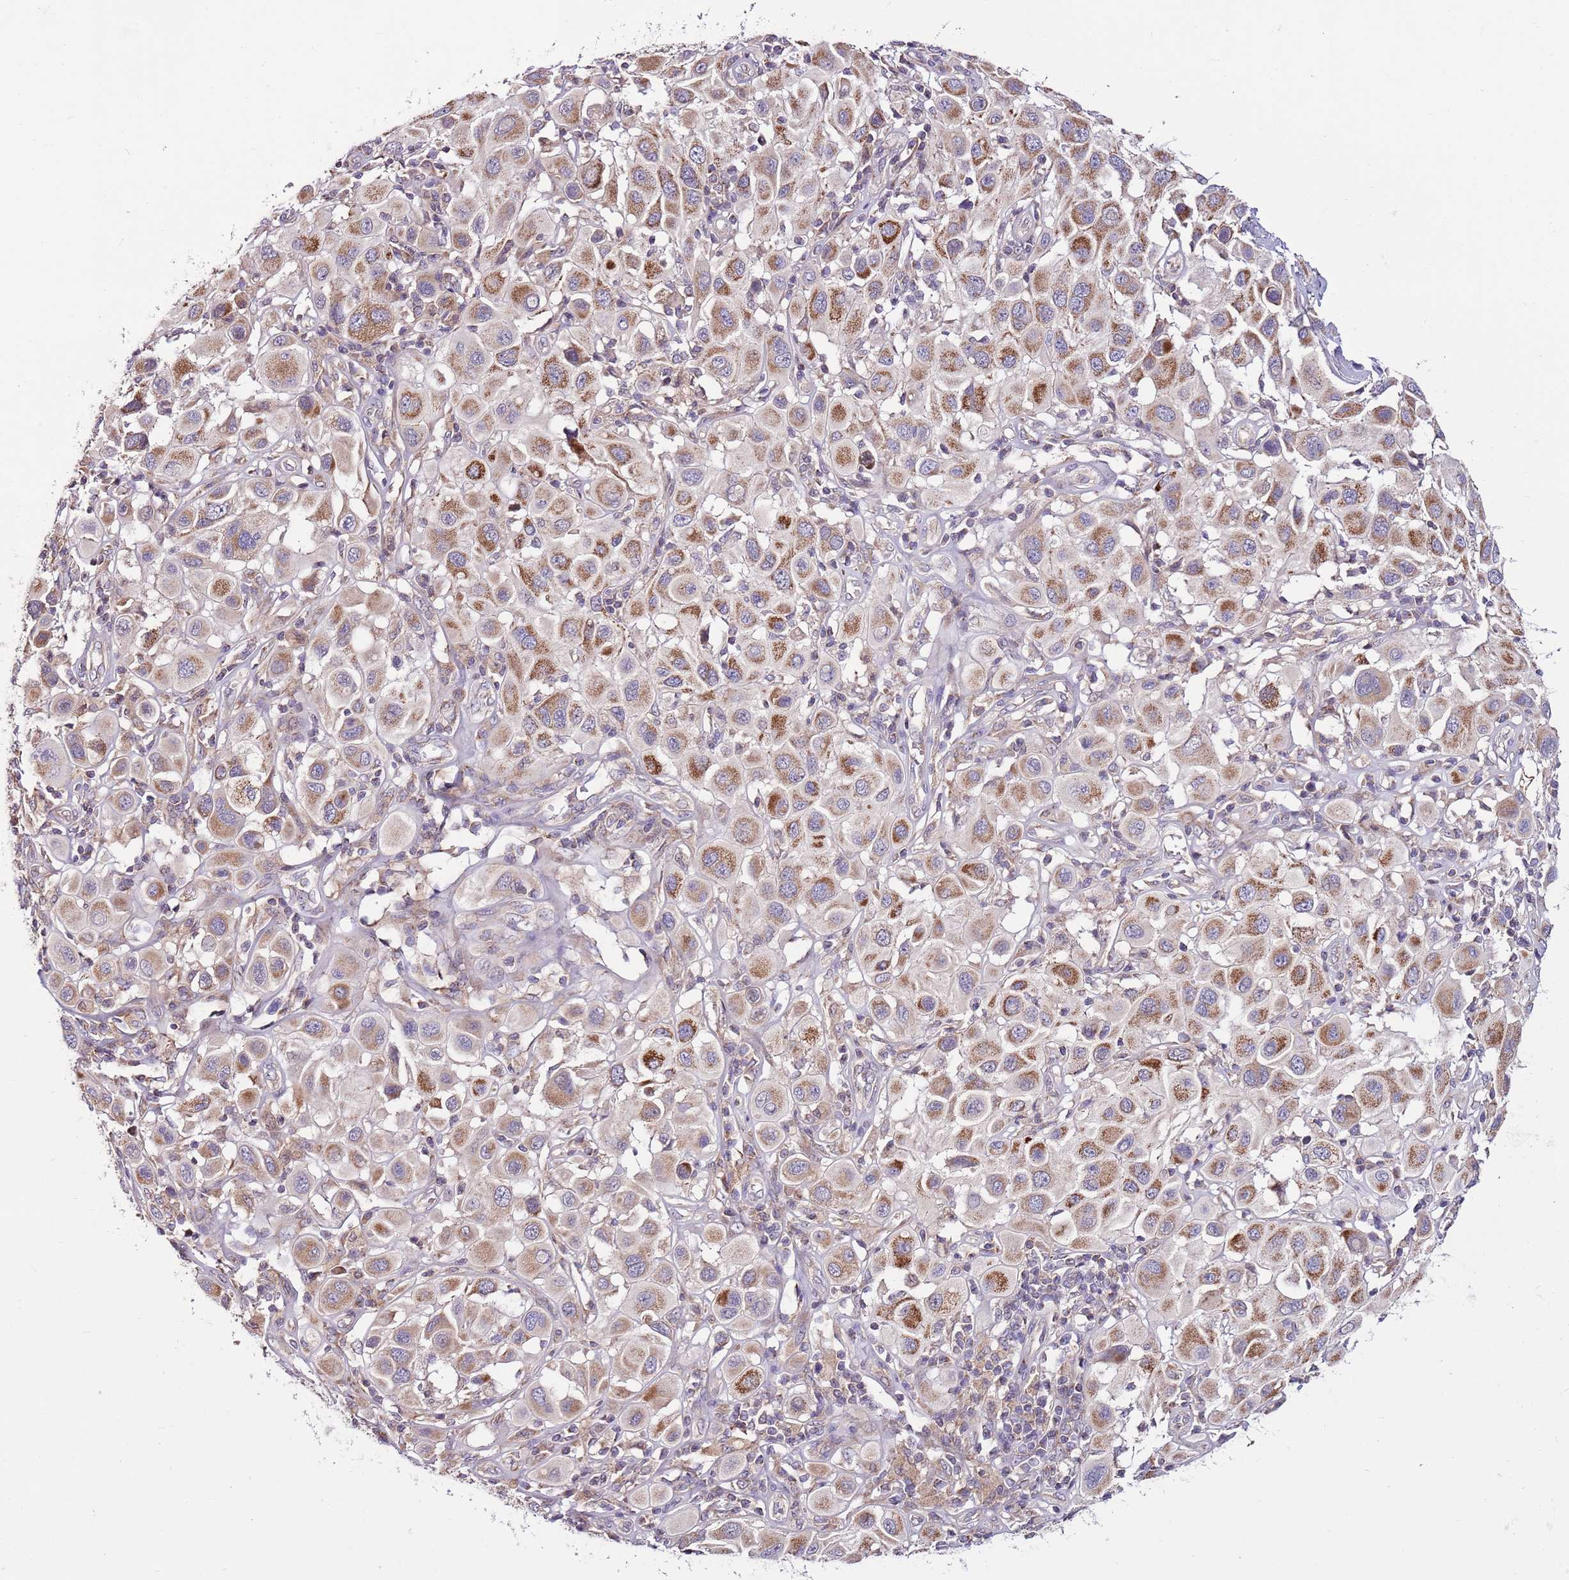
{"staining": {"intensity": "moderate", "quantity": ">75%", "location": "cytoplasmic/membranous"}, "tissue": "melanoma", "cell_type": "Tumor cells", "image_type": "cancer", "snomed": [{"axis": "morphology", "description": "Malignant melanoma, Metastatic site"}, {"axis": "topography", "description": "Skin"}], "caption": "Moderate cytoplasmic/membranous protein expression is present in about >75% of tumor cells in melanoma.", "gene": "SMG1", "patient": {"sex": "male", "age": 41}}